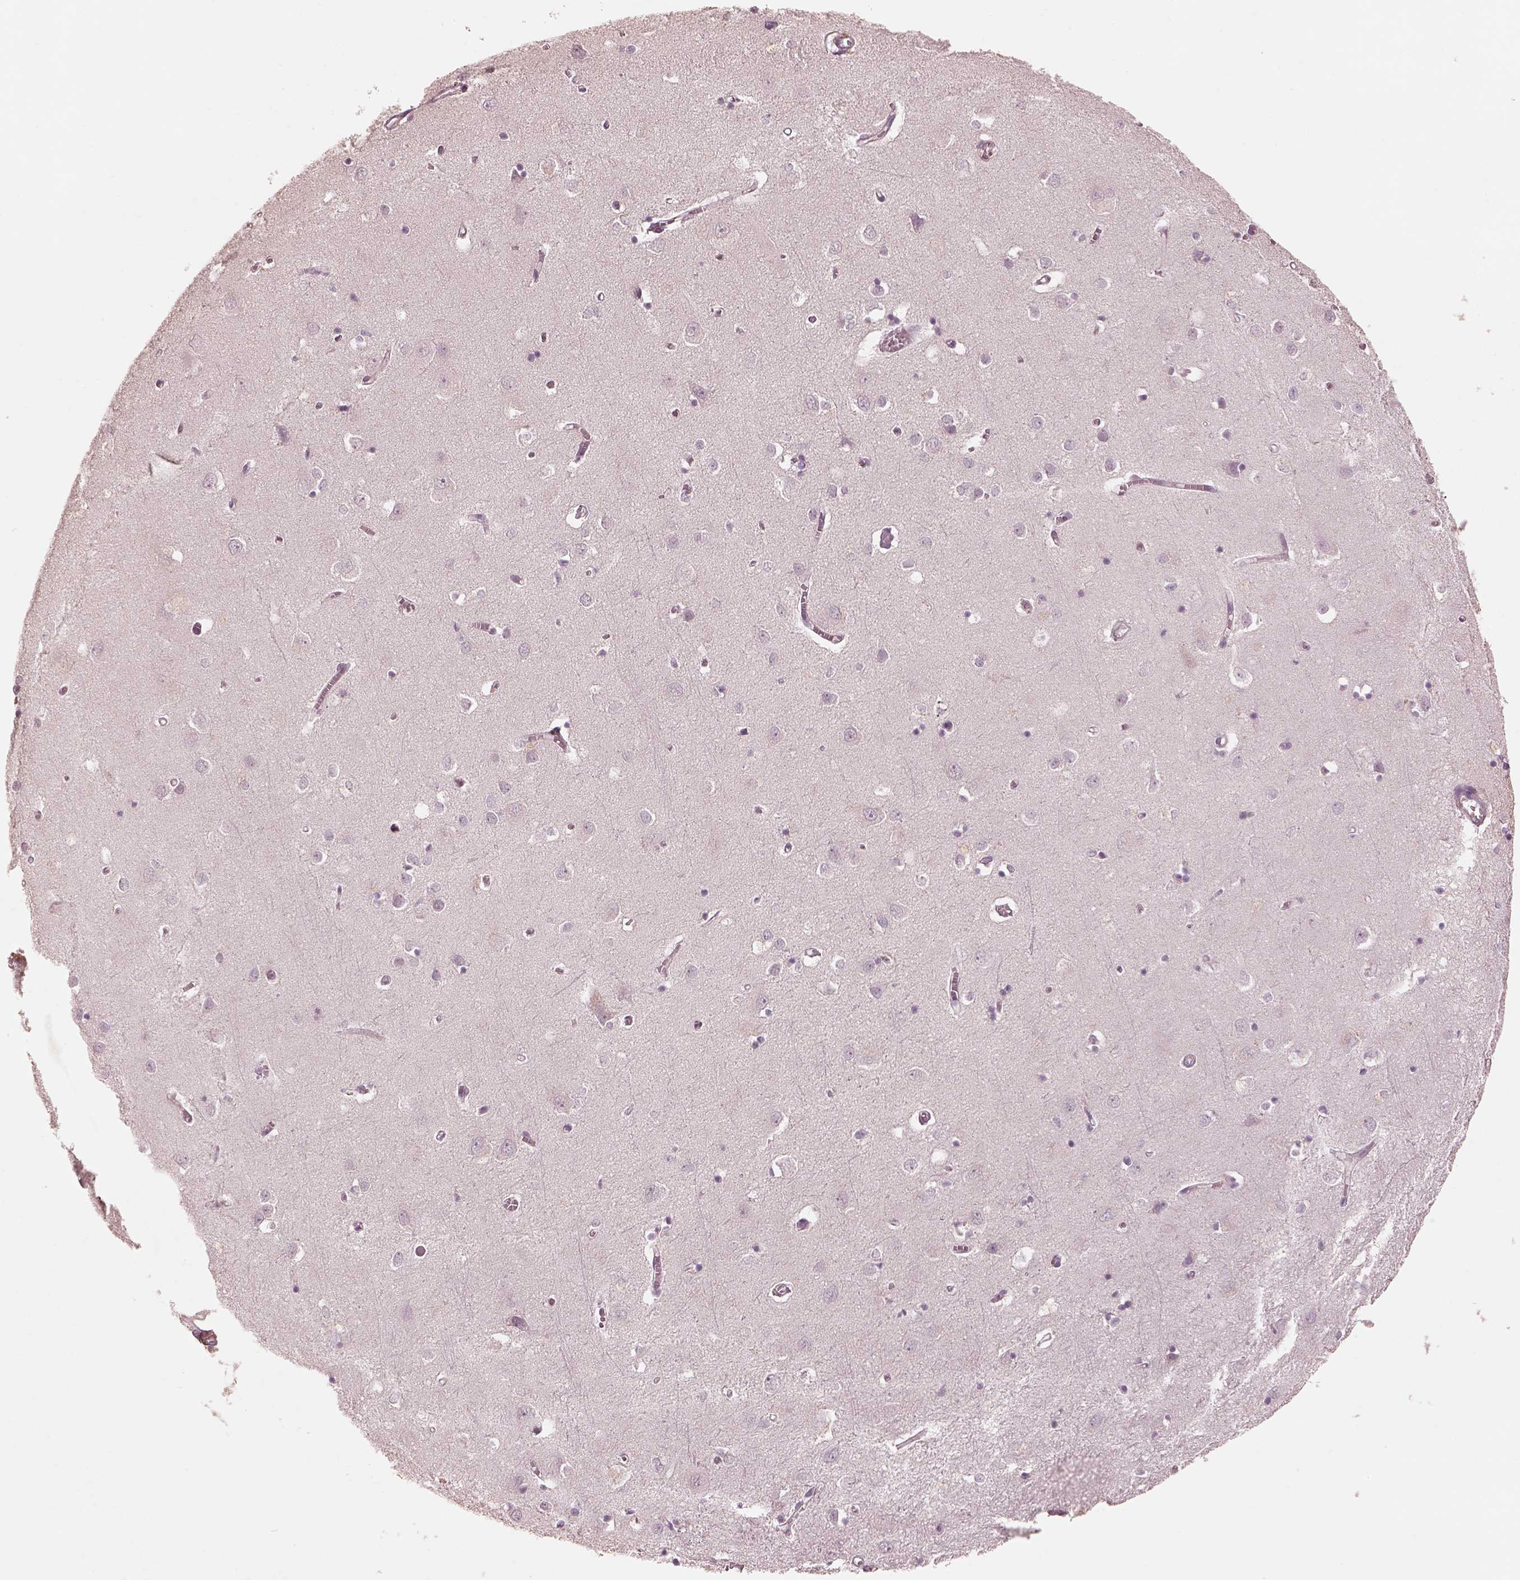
{"staining": {"intensity": "negative", "quantity": "none", "location": "none"}, "tissue": "cerebral cortex", "cell_type": "Endothelial cells", "image_type": "normal", "snomed": [{"axis": "morphology", "description": "Normal tissue, NOS"}, {"axis": "topography", "description": "Cerebral cortex"}], "caption": "Immunohistochemistry image of benign cerebral cortex stained for a protein (brown), which displays no expression in endothelial cells. Brightfield microscopy of immunohistochemistry stained with DAB (brown) and hematoxylin (blue), captured at high magnification.", "gene": "PRKACG", "patient": {"sex": "male", "age": 70}}